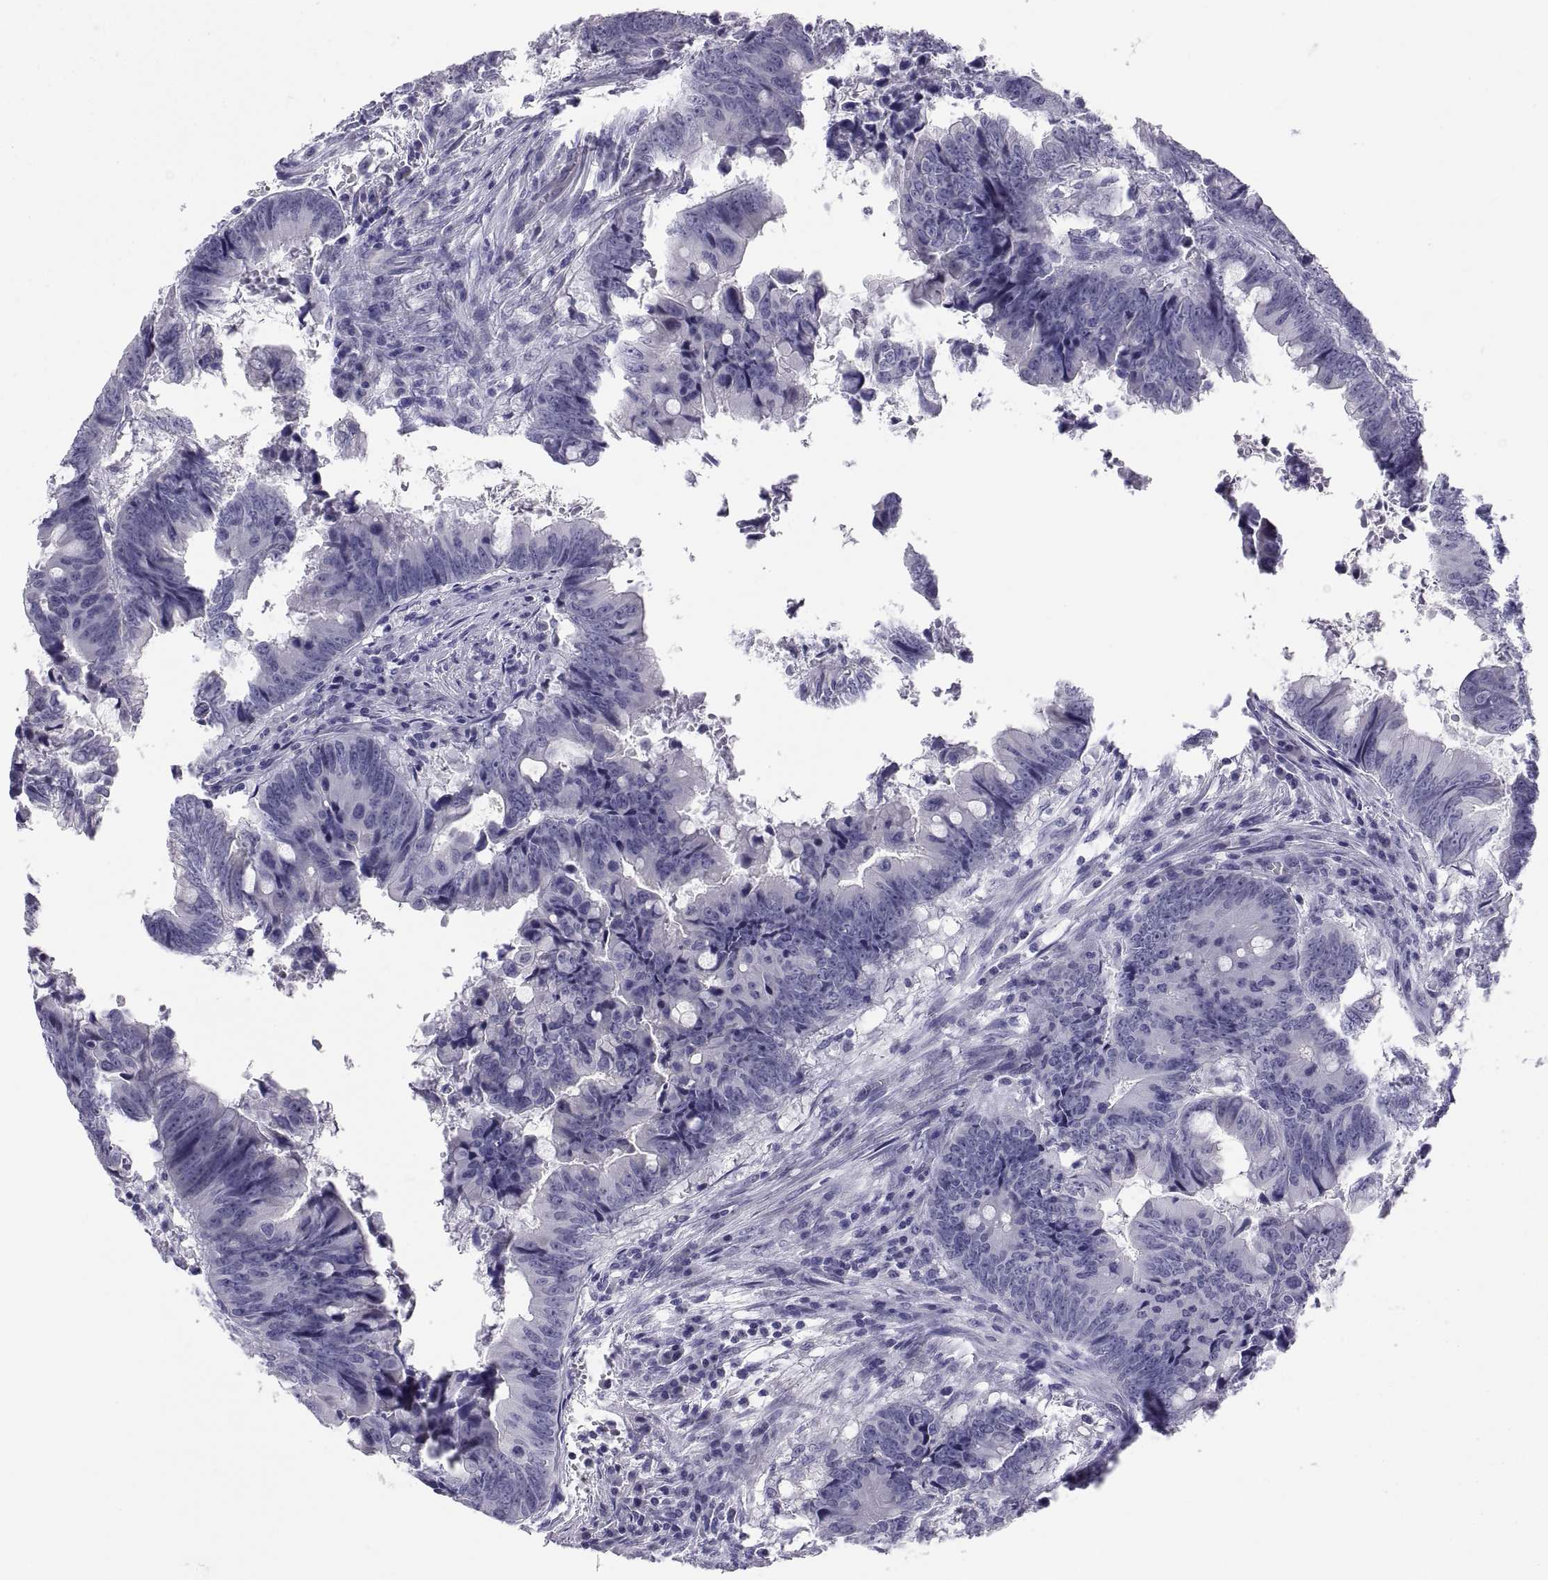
{"staining": {"intensity": "negative", "quantity": "none", "location": "none"}, "tissue": "colorectal cancer", "cell_type": "Tumor cells", "image_type": "cancer", "snomed": [{"axis": "morphology", "description": "Adenocarcinoma, NOS"}, {"axis": "topography", "description": "Colon"}], "caption": "Protein analysis of colorectal adenocarcinoma displays no significant expression in tumor cells. (IHC, brightfield microscopy, high magnification).", "gene": "TEX13A", "patient": {"sex": "female", "age": 82}}